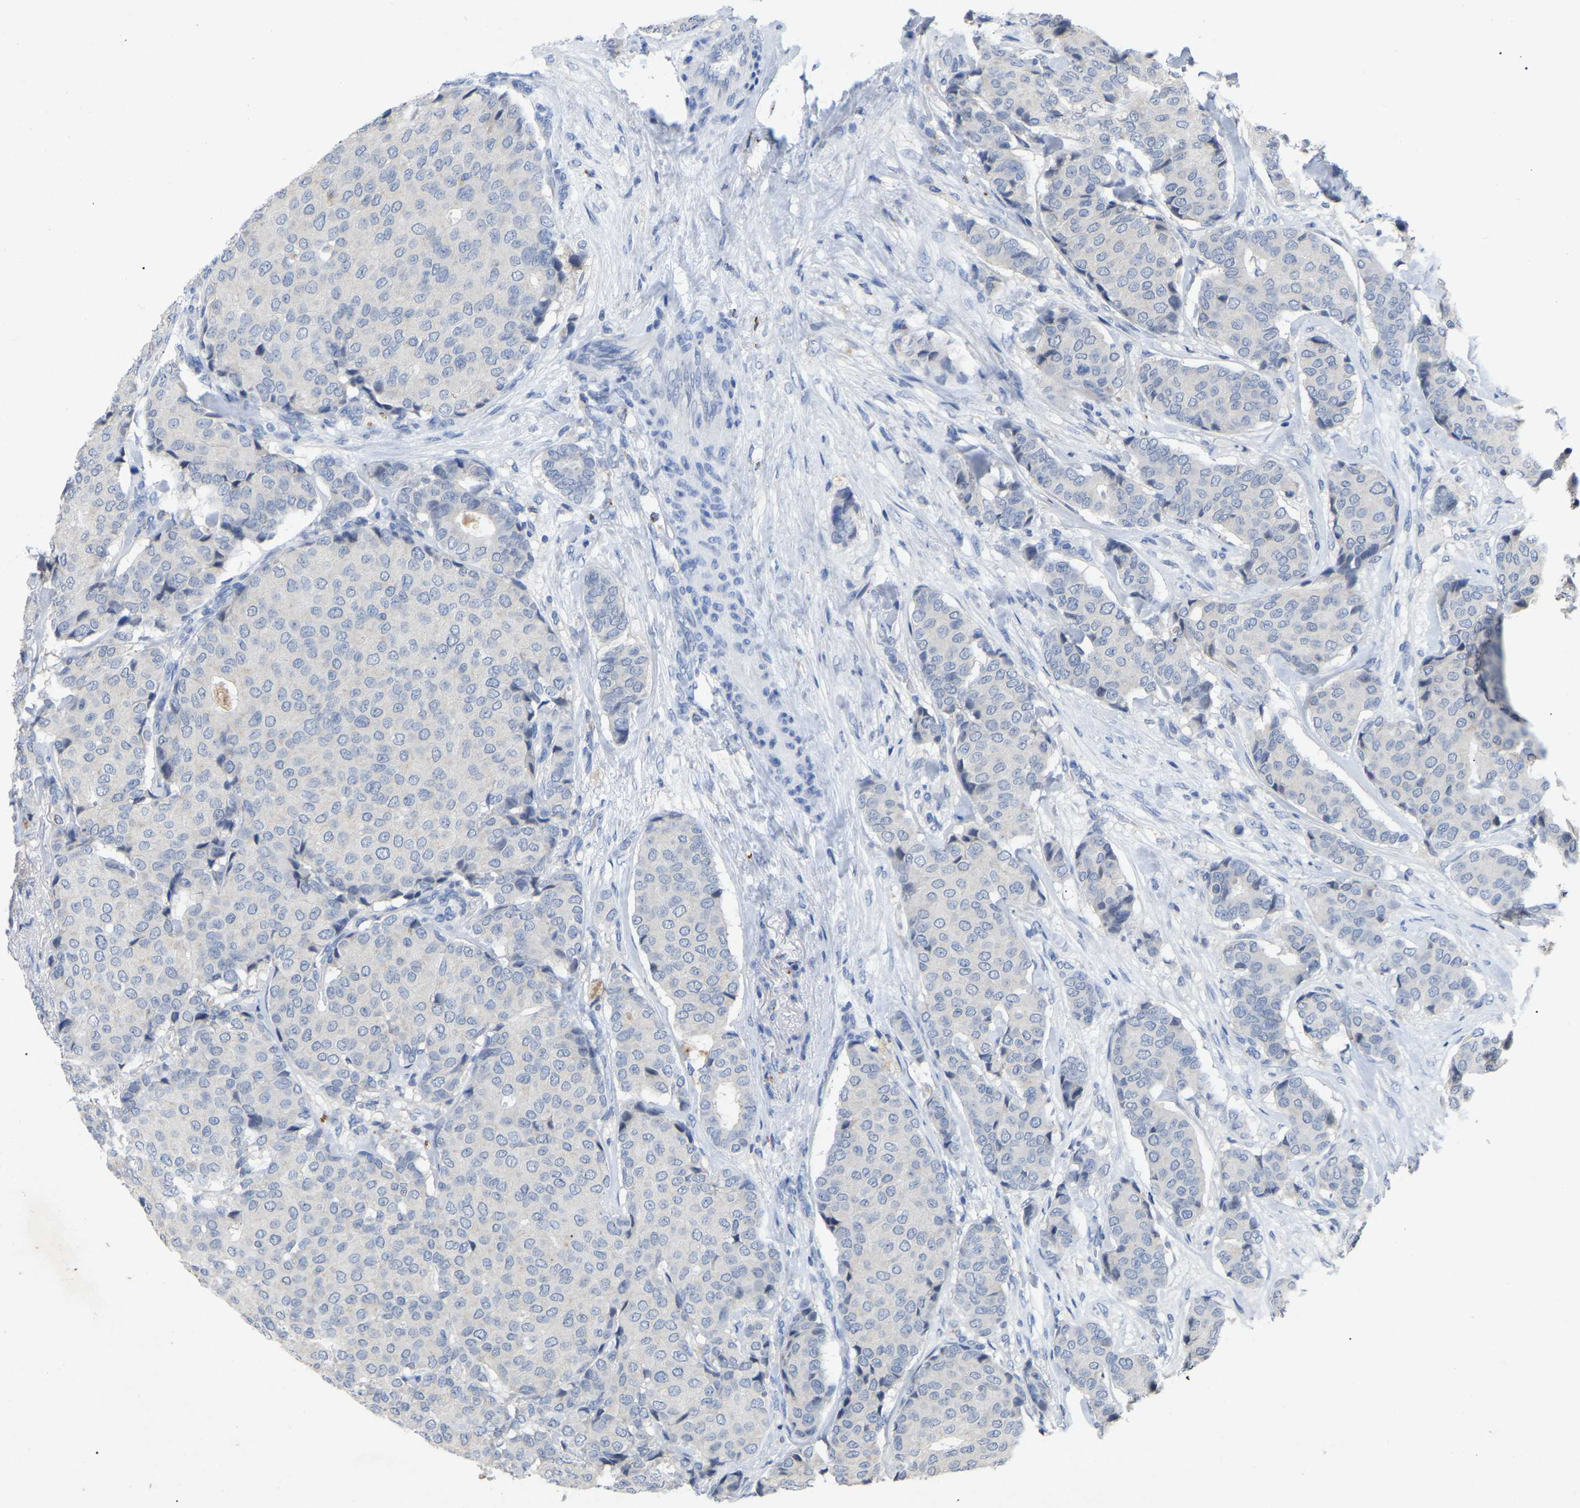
{"staining": {"intensity": "negative", "quantity": "none", "location": "none"}, "tissue": "breast cancer", "cell_type": "Tumor cells", "image_type": "cancer", "snomed": [{"axis": "morphology", "description": "Duct carcinoma"}, {"axis": "topography", "description": "Breast"}], "caption": "The immunohistochemistry (IHC) histopathology image has no significant positivity in tumor cells of intraductal carcinoma (breast) tissue. Nuclei are stained in blue.", "gene": "SMPD2", "patient": {"sex": "female", "age": 75}}